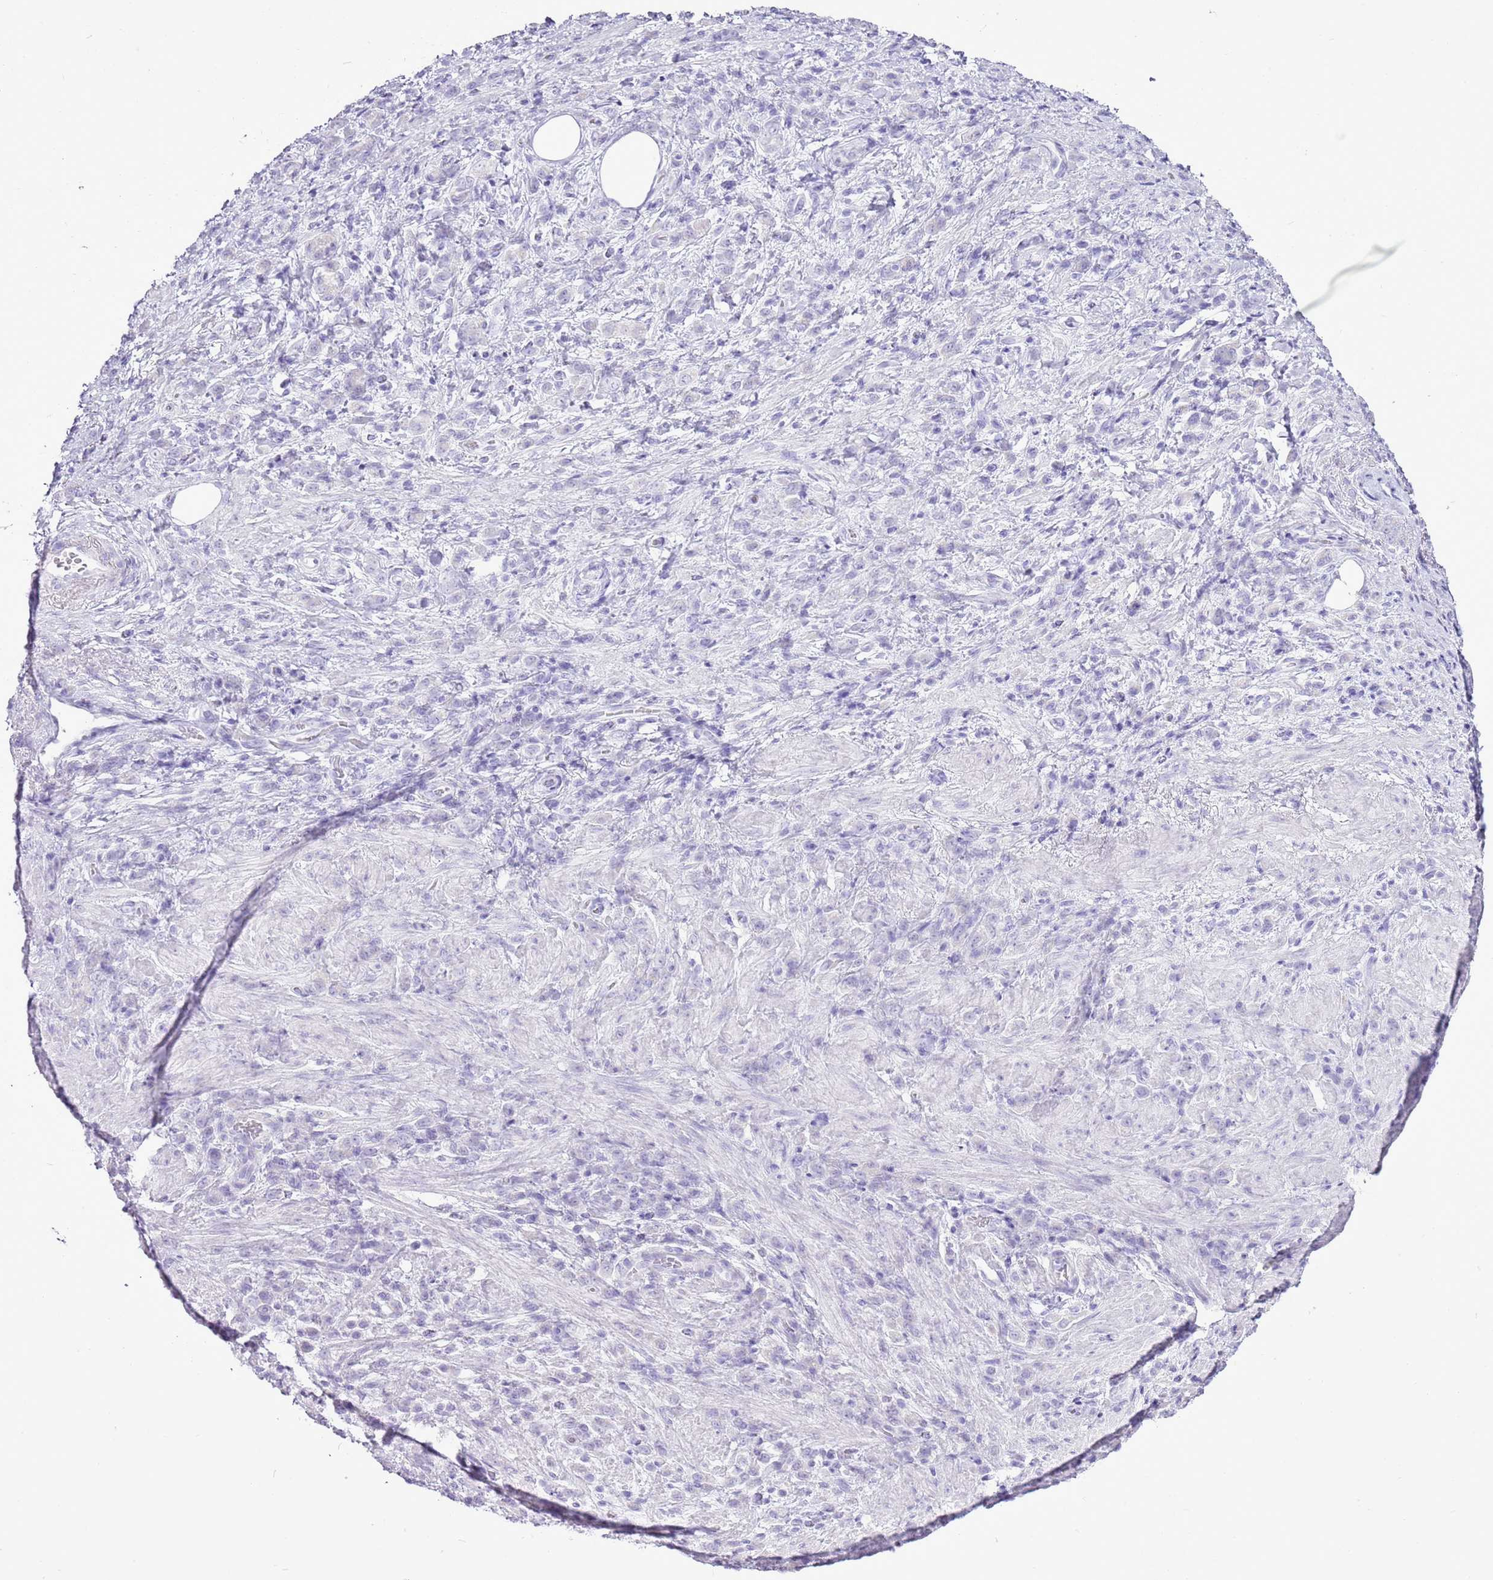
{"staining": {"intensity": "negative", "quantity": "none", "location": "none"}, "tissue": "stomach cancer", "cell_type": "Tumor cells", "image_type": "cancer", "snomed": [{"axis": "morphology", "description": "Adenocarcinoma, NOS"}, {"axis": "topography", "description": "Stomach"}], "caption": "A high-resolution photomicrograph shows immunohistochemistry staining of adenocarcinoma (stomach), which shows no significant positivity in tumor cells.", "gene": "CNFN", "patient": {"sex": "male", "age": 77}}